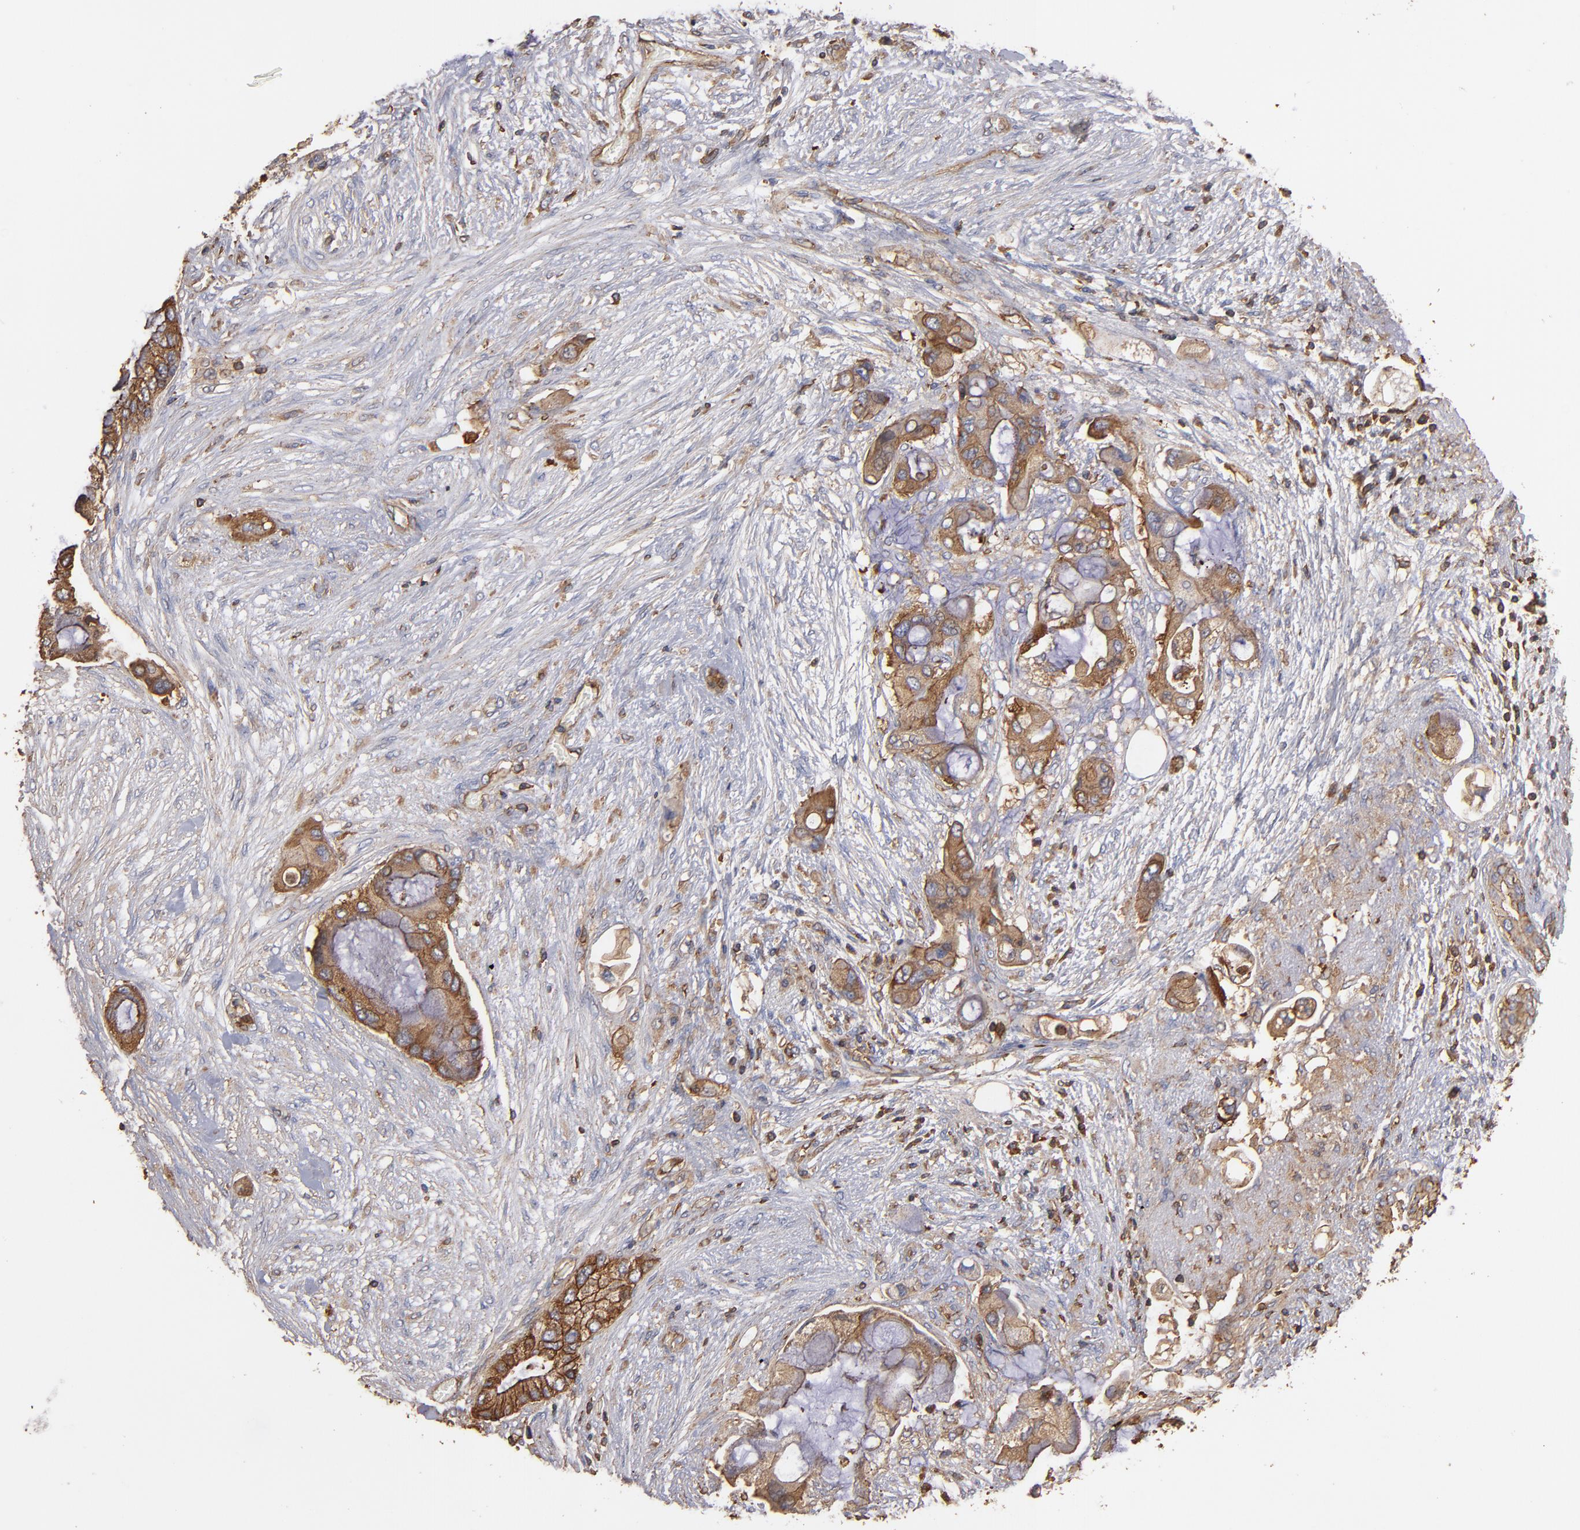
{"staining": {"intensity": "moderate", "quantity": ">75%", "location": "cytoplasmic/membranous"}, "tissue": "pancreatic cancer", "cell_type": "Tumor cells", "image_type": "cancer", "snomed": [{"axis": "morphology", "description": "Adenocarcinoma, NOS"}, {"axis": "topography", "description": "Pancreas"}], "caption": "Pancreatic cancer was stained to show a protein in brown. There is medium levels of moderate cytoplasmic/membranous staining in about >75% of tumor cells. Using DAB (3,3'-diaminobenzidine) (brown) and hematoxylin (blue) stains, captured at high magnification using brightfield microscopy.", "gene": "ACTN4", "patient": {"sex": "female", "age": 59}}